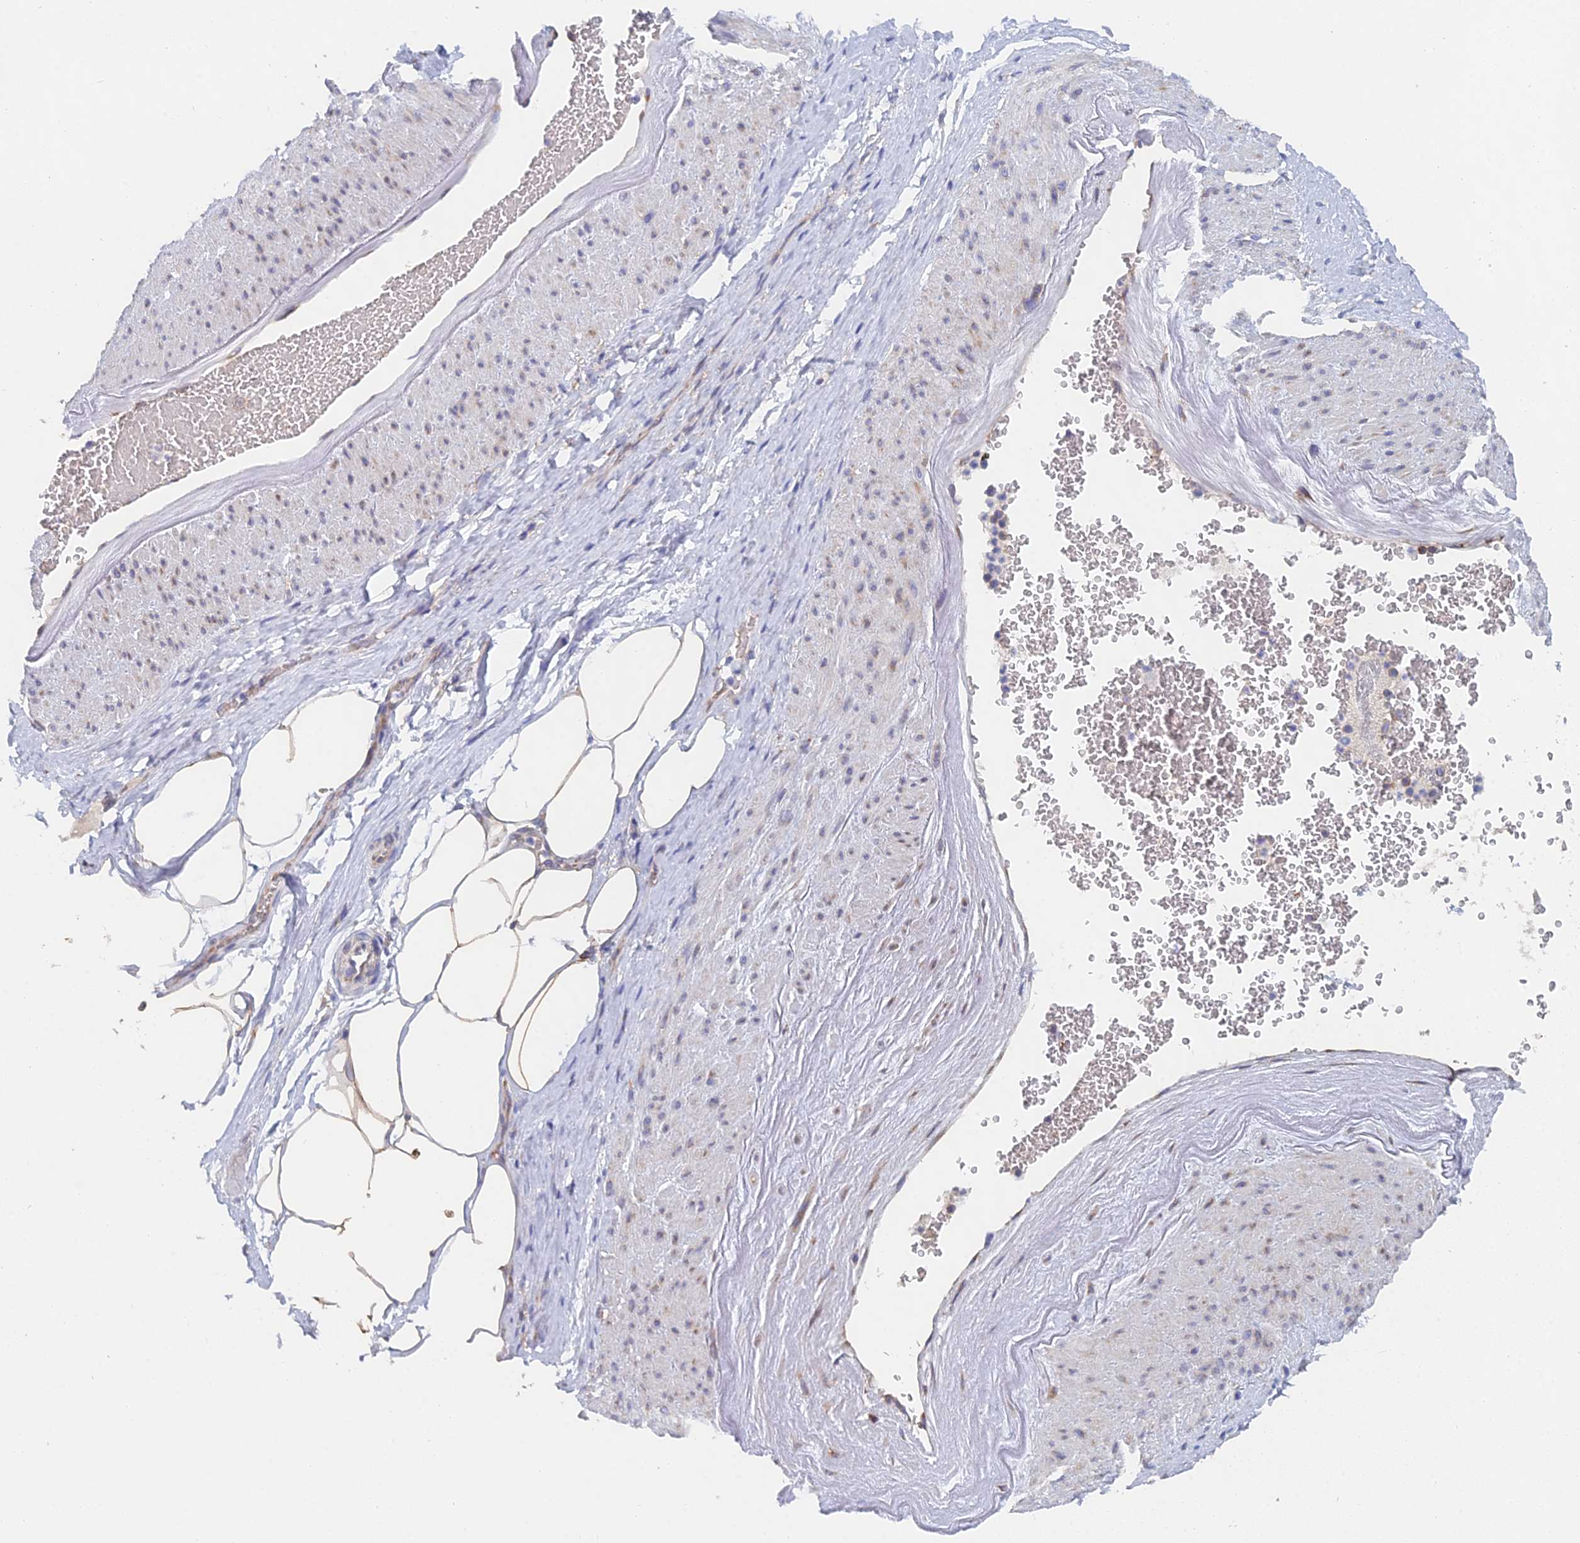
{"staining": {"intensity": "moderate", "quantity": ">75%", "location": "cytoplasmic/membranous"}, "tissue": "adipose tissue", "cell_type": "Adipocytes", "image_type": "normal", "snomed": [{"axis": "morphology", "description": "Normal tissue, NOS"}, {"axis": "morphology", "description": "Adenocarcinoma, Low grade"}, {"axis": "topography", "description": "Prostate"}, {"axis": "topography", "description": "Peripheral nerve tissue"}], "caption": "Immunohistochemical staining of normal human adipose tissue reveals medium levels of moderate cytoplasmic/membranous staining in about >75% of adipocytes. (Stains: DAB in brown, nuclei in blue, Microscopy: brightfield microscopy at high magnification).", "gene": "ELOF1", "patient": {"sex": "male", "age": 63}}